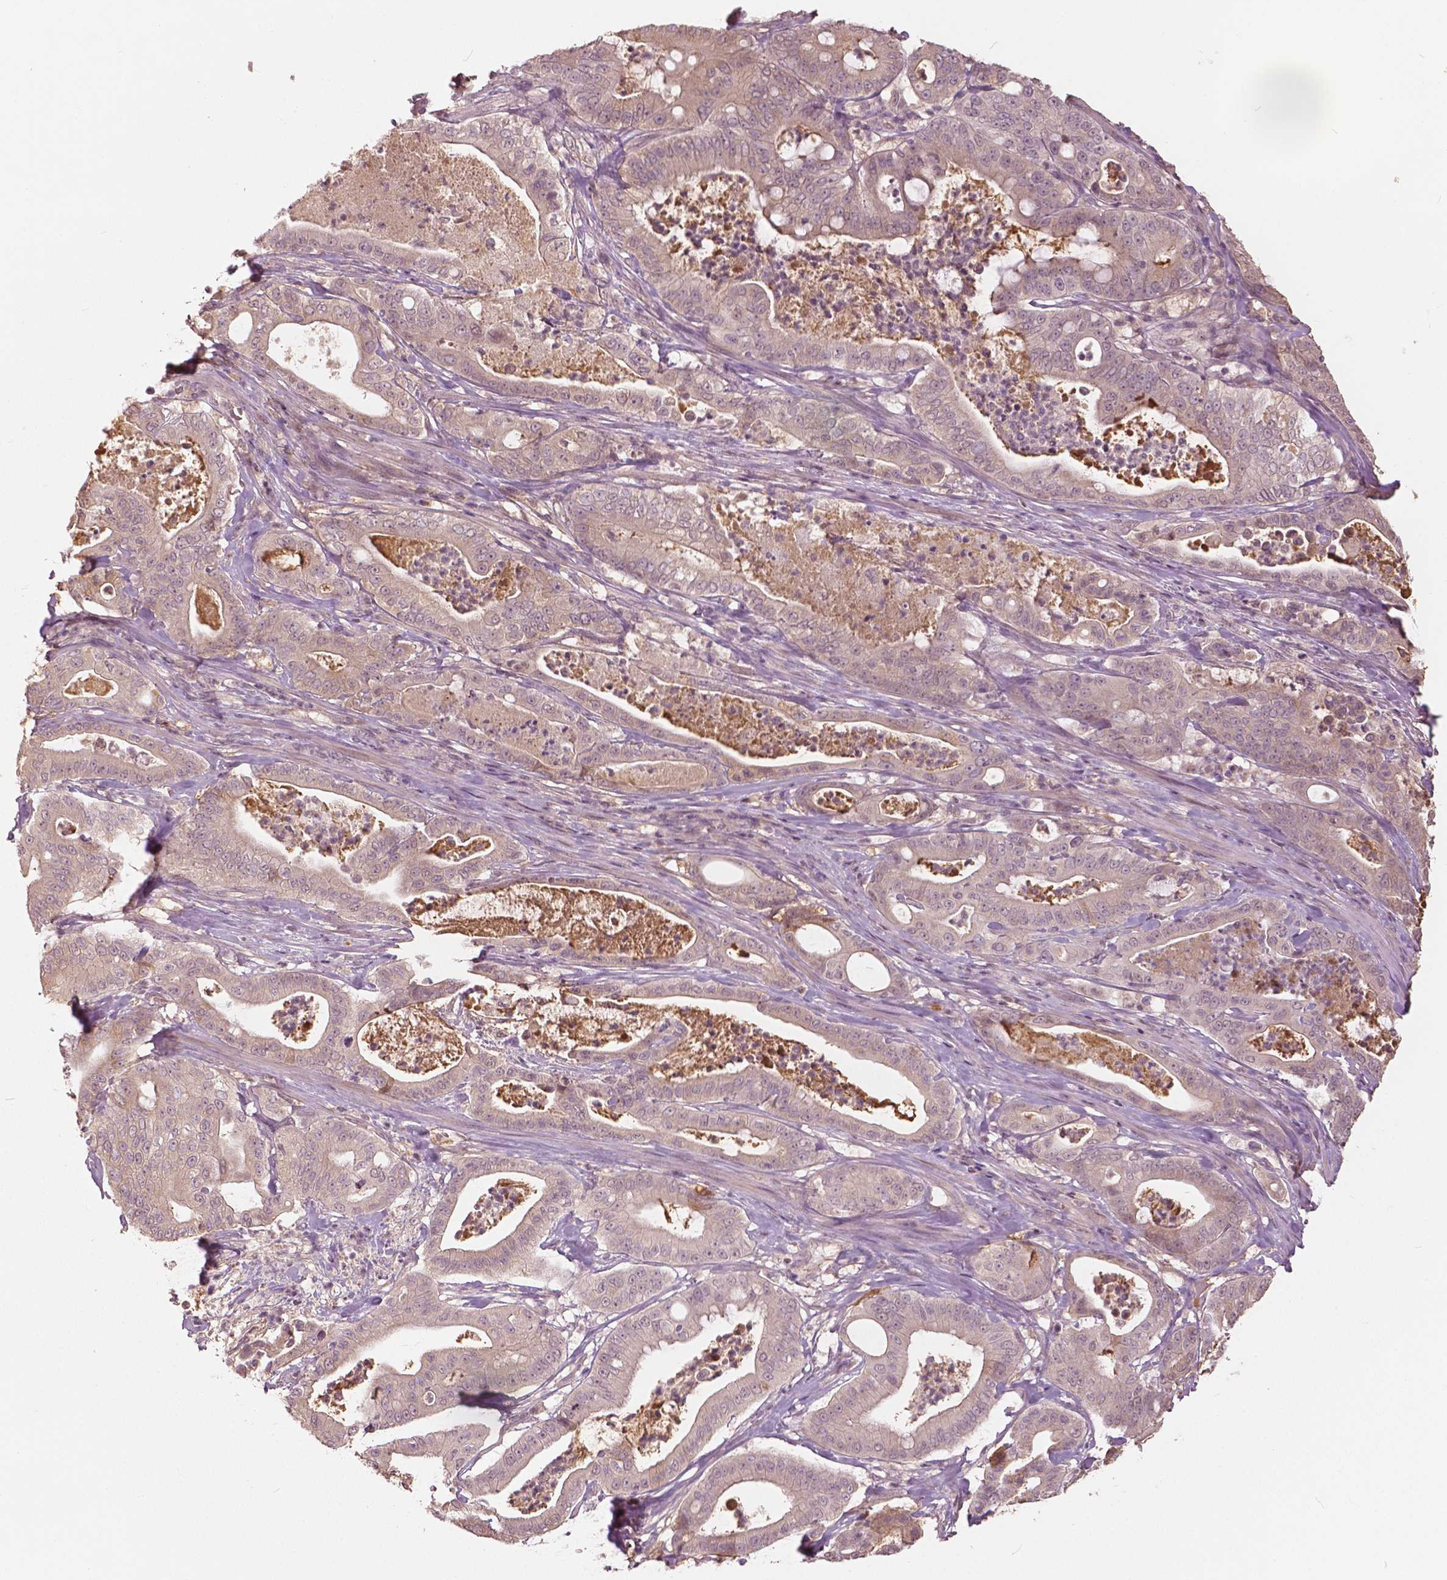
{"staining": {"intensity": "weak", "quantity": "<25%", "location": "nuclear"}, "tissue": "pancreatic cancer", "cell_type": "Tumor cells", "image_type": "cancer", "snomed": [{"axis": "morphology", "description": "Adenocarcinoma, NOS"}, {"axis": "topography", "description": "Pancreas"}], "caption": "This is a histopathology image of immunohistochemistry (IHC) staining of adenocarcinoma (pancreatic), which shows no staining in tumor cells.", "gene": "ANGPTL4", "patient": {"sex": "male", "age": 71}}